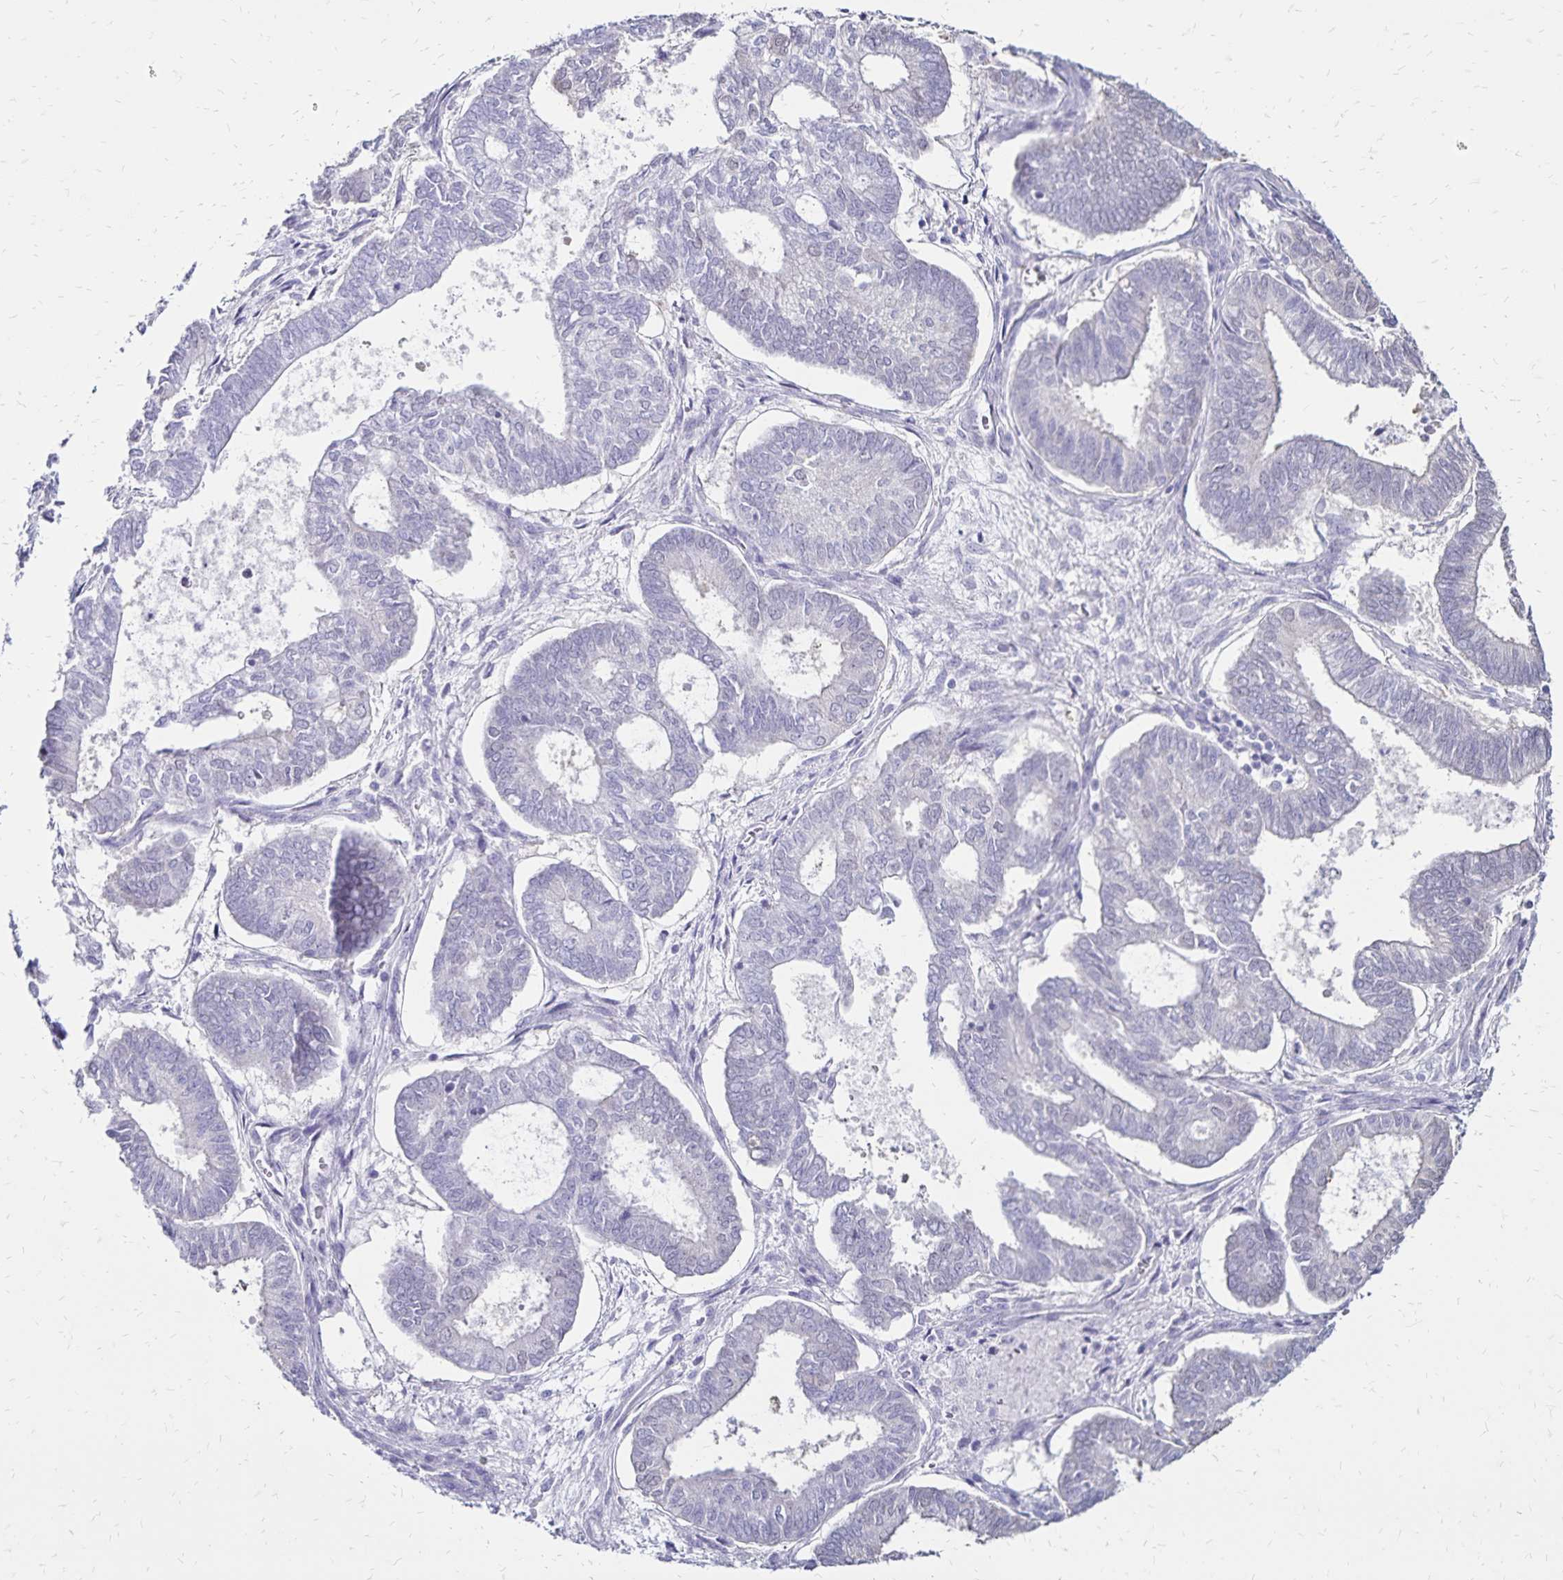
{"staining": {"intensity": "negative", "quantity": "none", "location": "none"}, "tissue": "ovarian cancer", "cell_type": "Tumor cells", "image_type": "cancer", "snomed": [{"axis": "morphology", "description": "Carcinoma, endometroid"}, {"axis": "topography", "description": "Ovary"}], "caption": "An IHC histopathology image of ovarian endometroid carcinoma is shown. There is no staining in tumor cells of ovarian endometroid carcinoma.", "gene": "SH3GL3", "patient": {"sex": "female", "age": 64}}